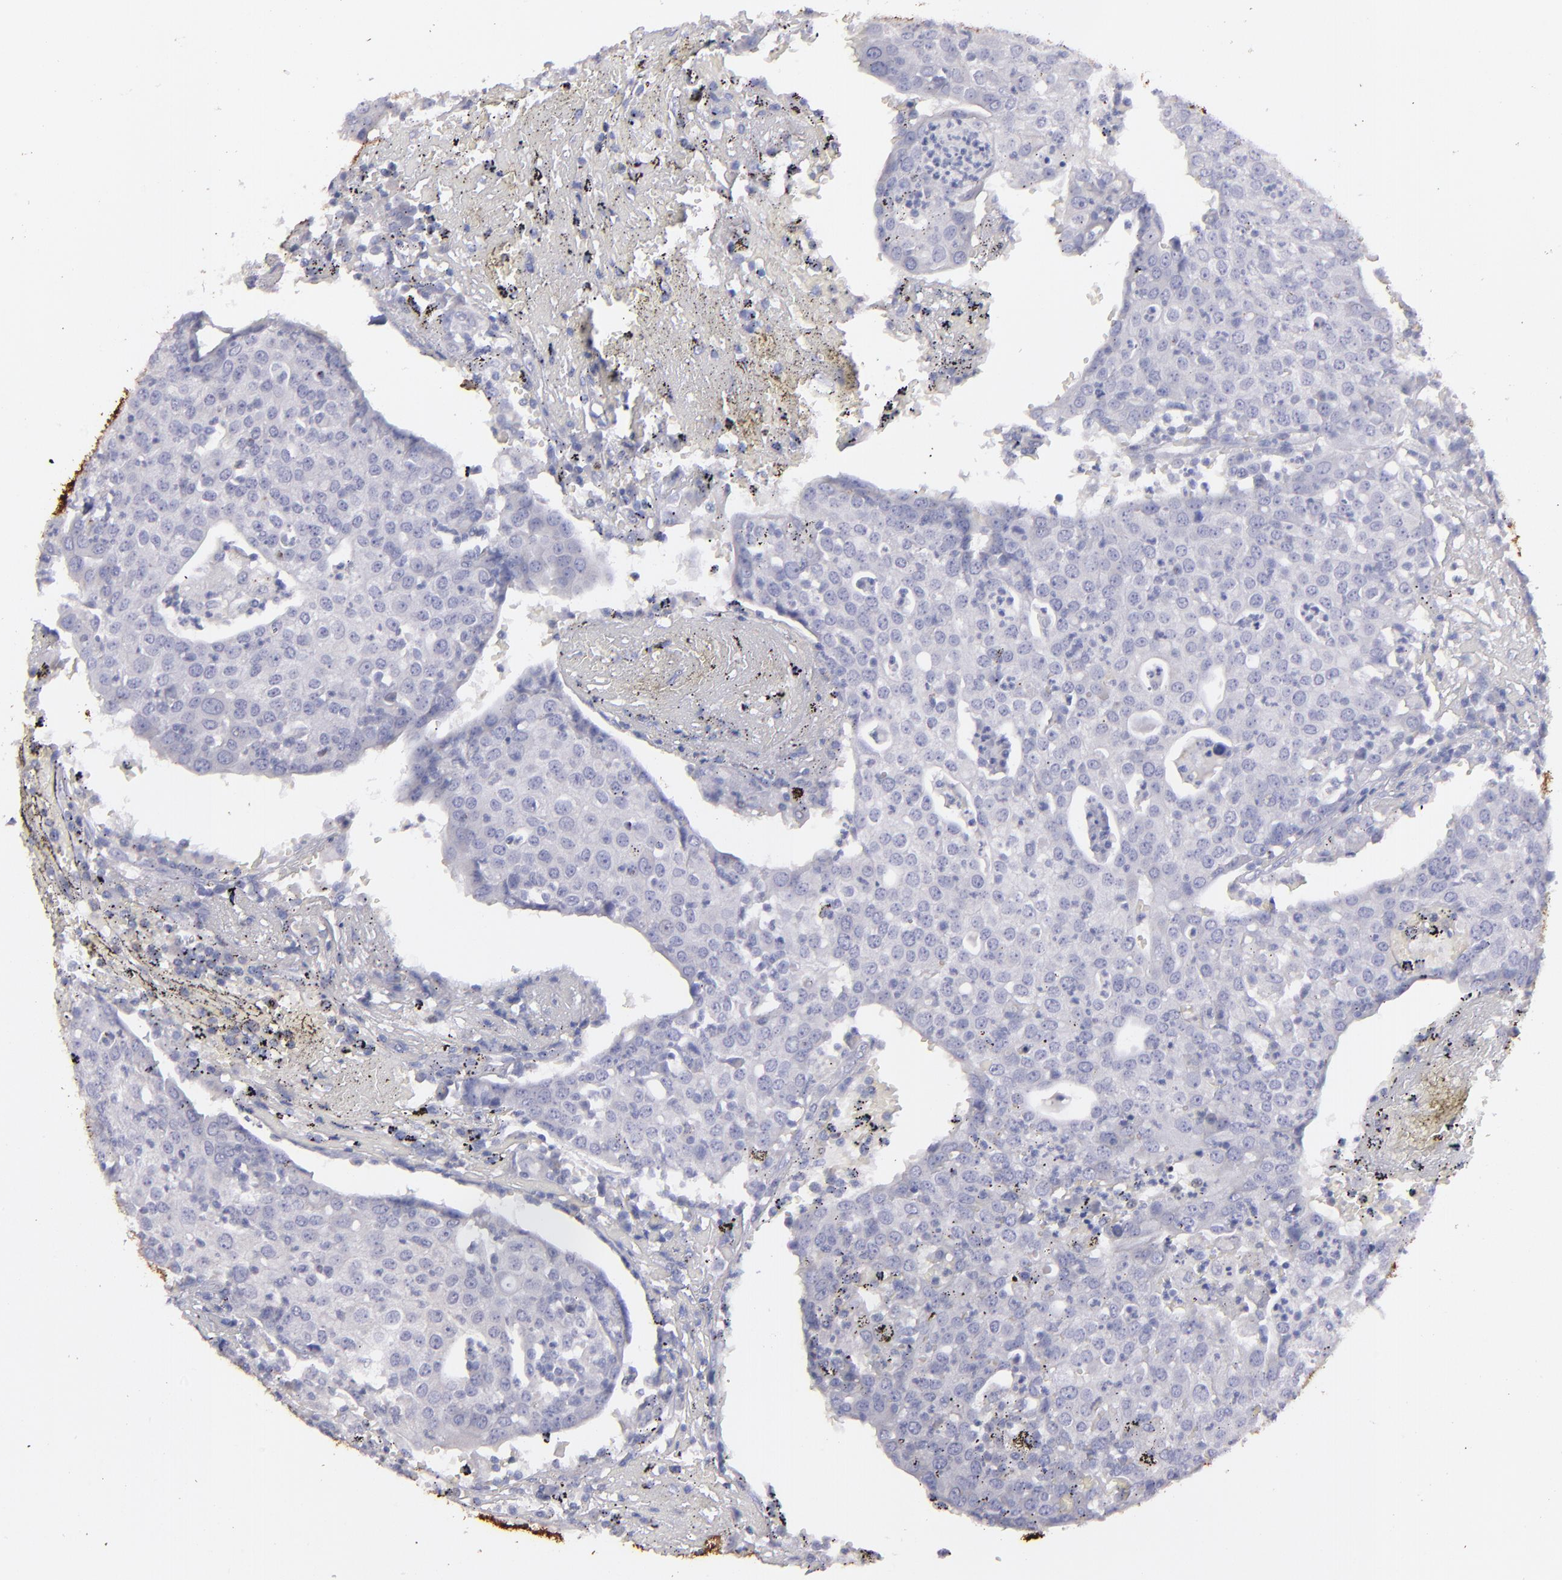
{"staining": {"intensity": "negative", "quantity": "none", "location": "none"}, "tissue": "head and neck cancer", "cell_type": "Tumor cells", "image_type": "cancer", "snomed": [{"axis": "morphology", "description": "Adenocarcinoma, NOS"}, {"axis": "topography", "description": "Salivary gland"}, {"axis": "topography", "description": "Head-Neck"}], "caption": "DAB (3,3'-diaminobenzidine) immunohistochemical staining of head and neck cancer demonstrates no significant positivity in tumor cells.", "gene": "SNAP25", "patient": {"sex": "female", "age": 65}}